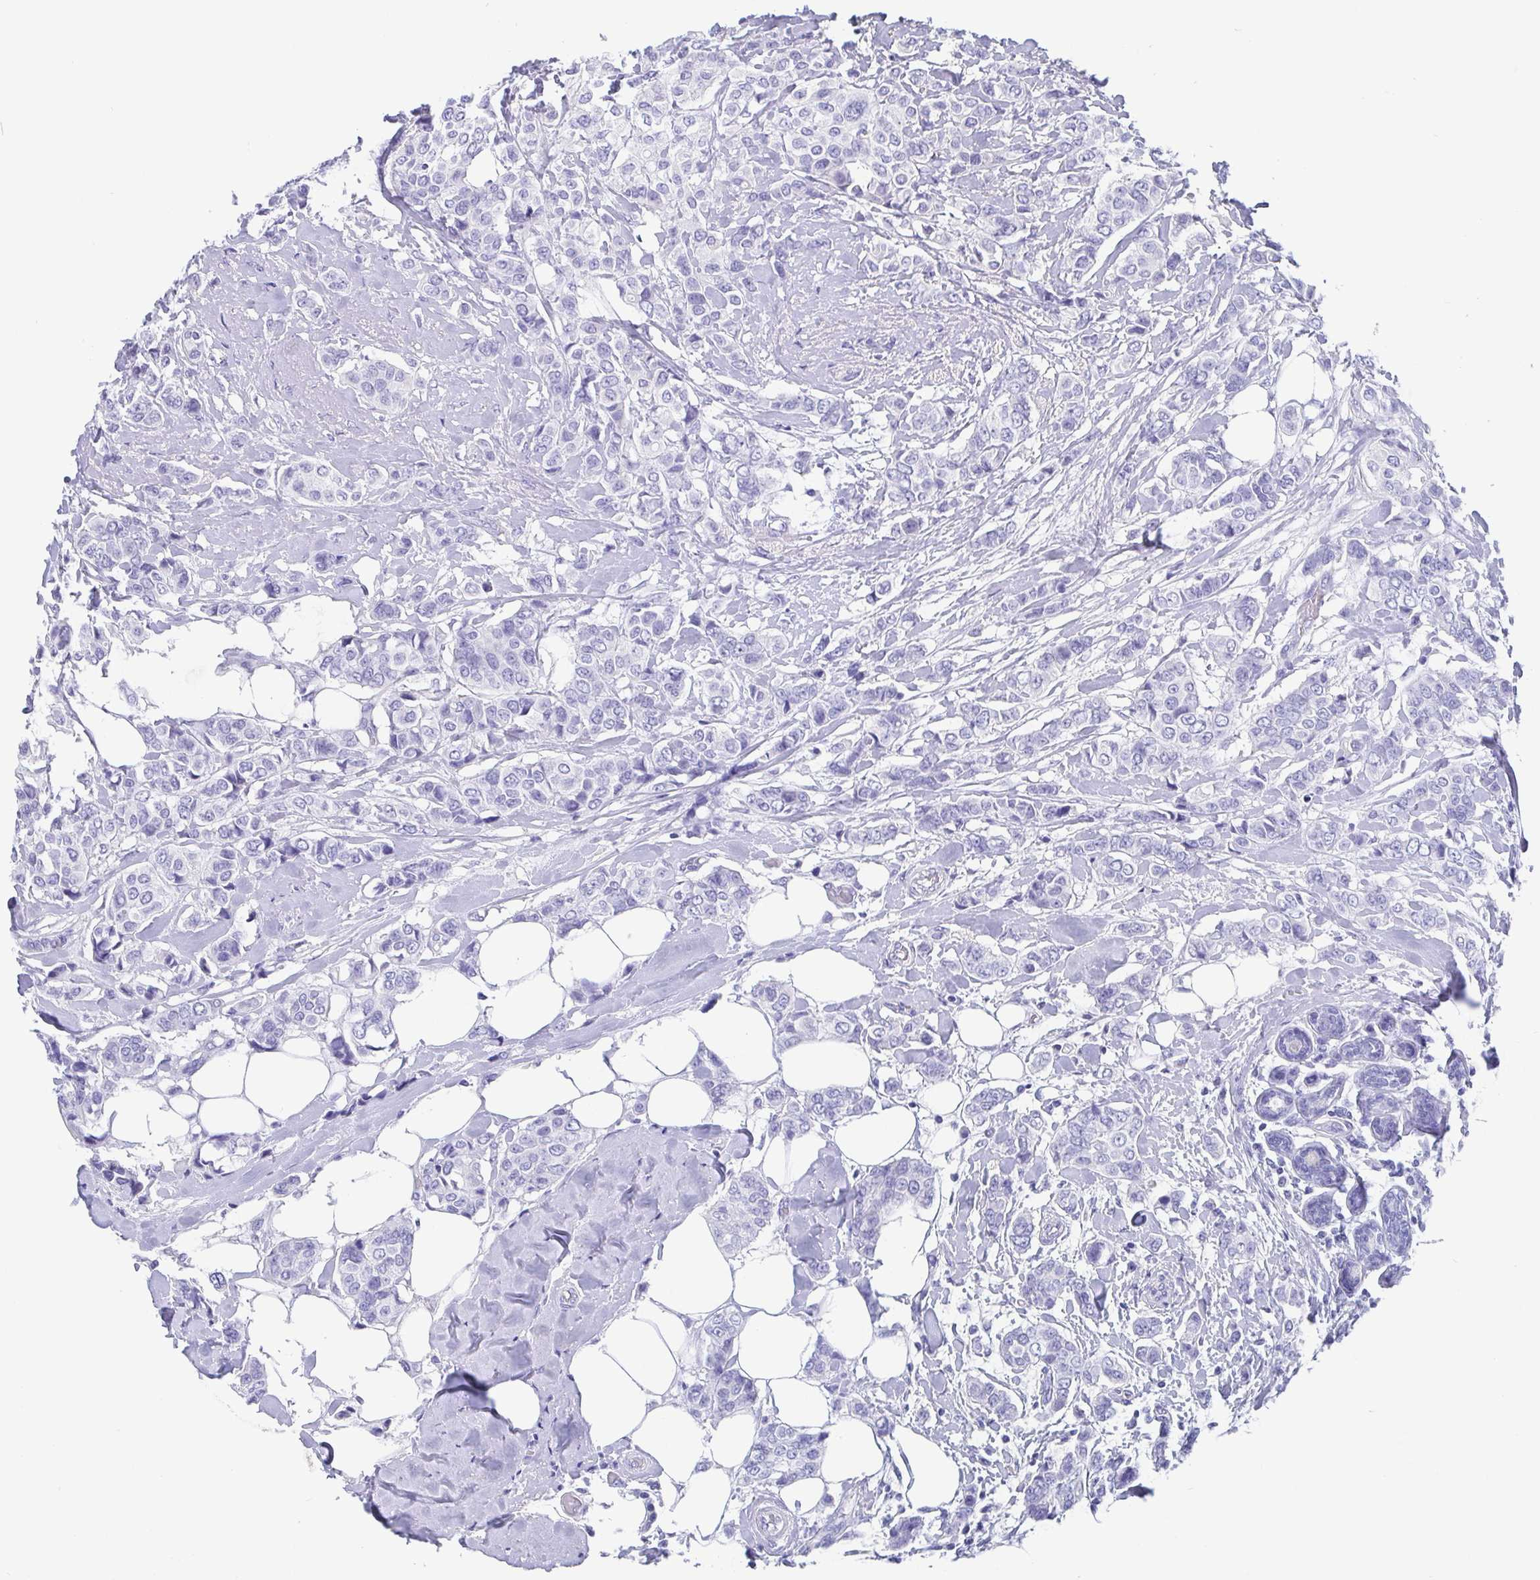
{"staining": {"intensity": "negative", "quantity": "none", "location": "none"}, "tissue": "breast cancer", "cell_type": "Tumor cells", "image_type": "cancer", "snomed": [{"axis": "morphology", "description": "Lobular carcinoma"}, {"axis": "topography", "description": "Breast"}], "caption": "High power microscopy micrograph of an immunohistochemistry micrograph of breast lobular carcinoma, revealing no significant expression in tumor cells.", "gene": "SCGN", "patient": {"sex": "female", "age": 51}}